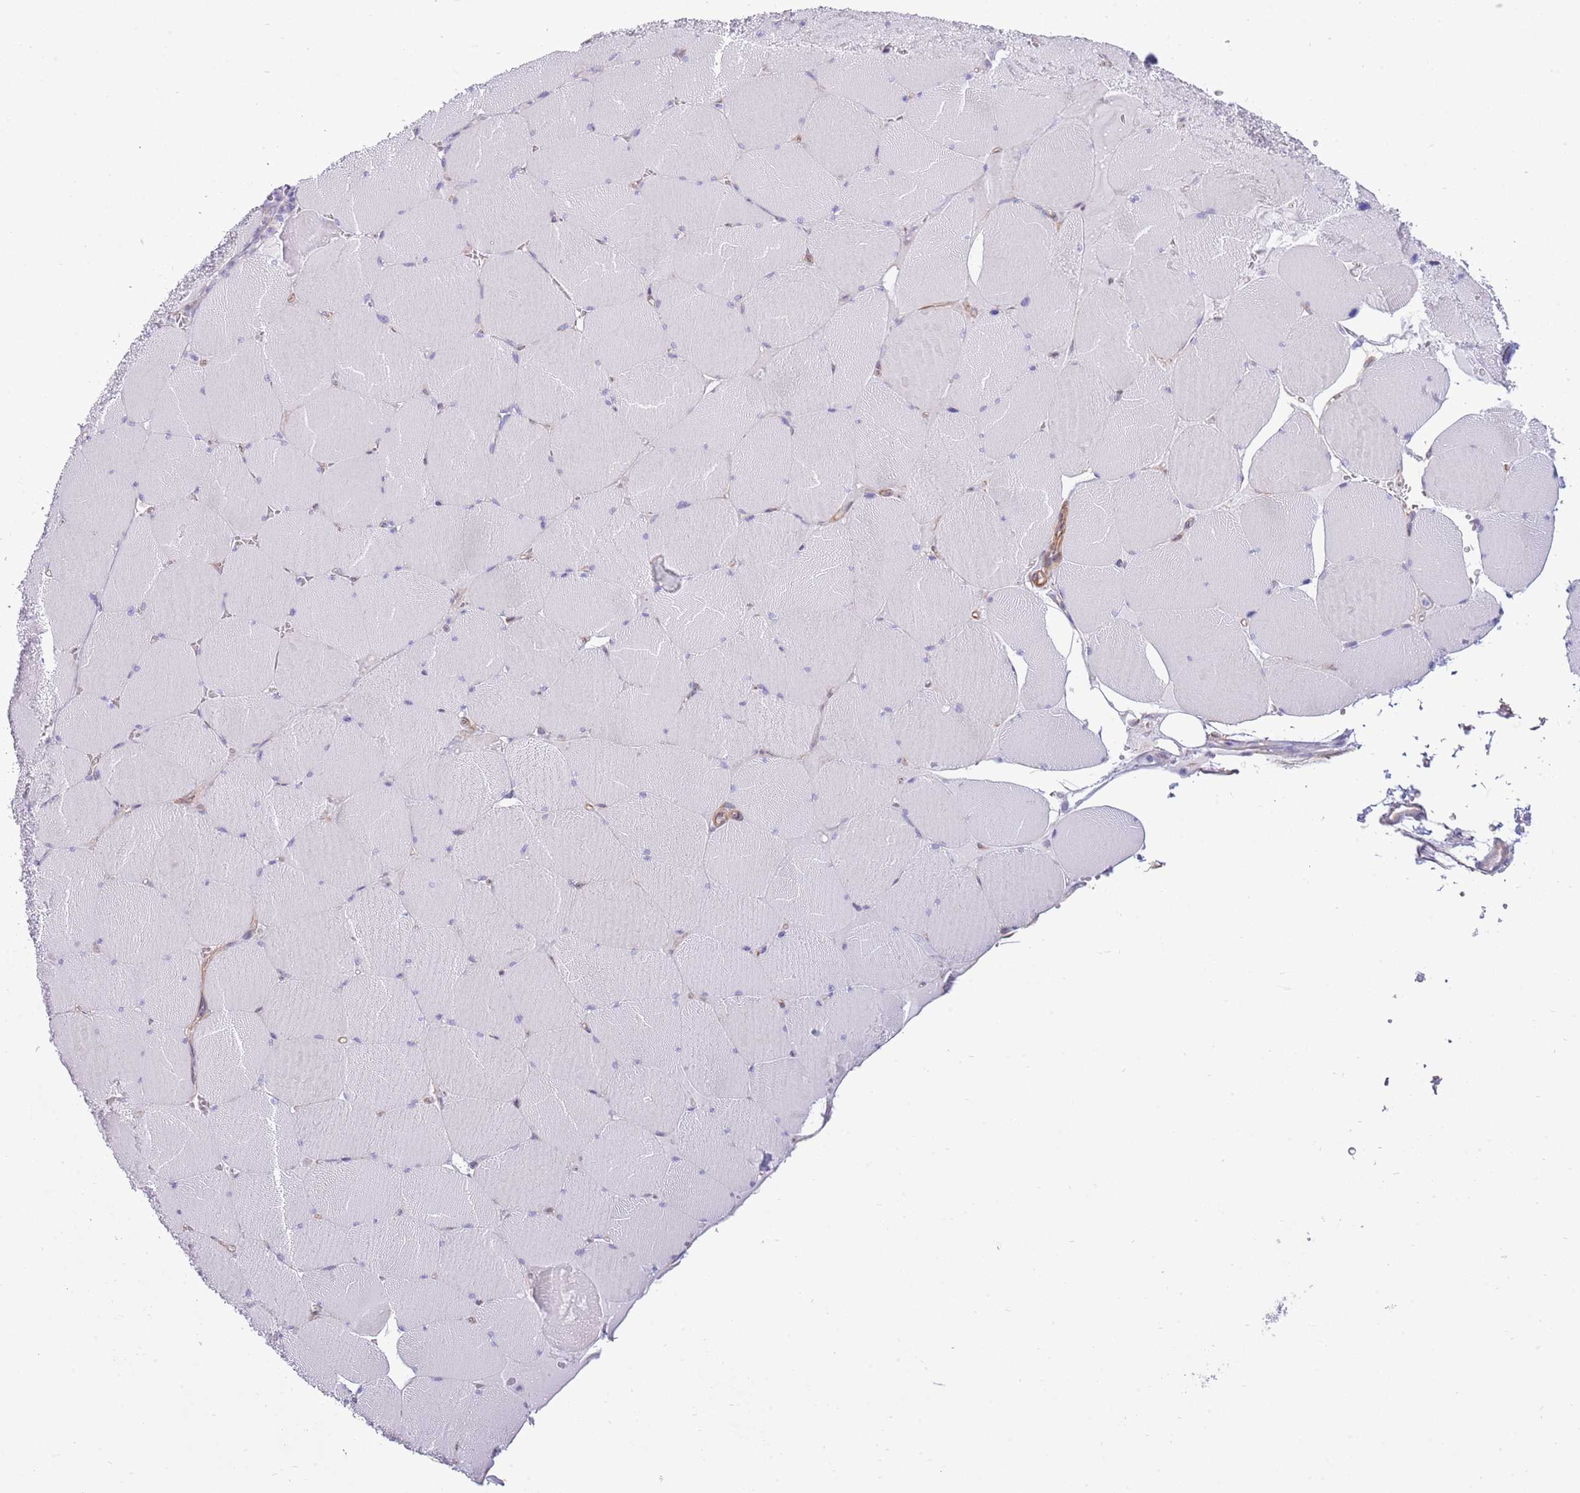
{"staining": {"intensity": "negative", "quantity": "none", "location": "none"}, "tissue": "skeletal muscle", "cell_type": "Myocytes", "image_type": "normal", "snomed": [{"axis": "morphology", "description": "Normal tissue, NOS"}, {"axis": "topography", "description": "Skeletal muscle"}, {"axis": "topography", "description": "Head-Neck"}], "caption": "Myocytes are negative for brown protein staining in normal skeletal muscle. (DAB immunohistochemistry (IHC), high magnification).", "gene": "ZC4H2", "patient": {"sex": "male", "age": 66}}